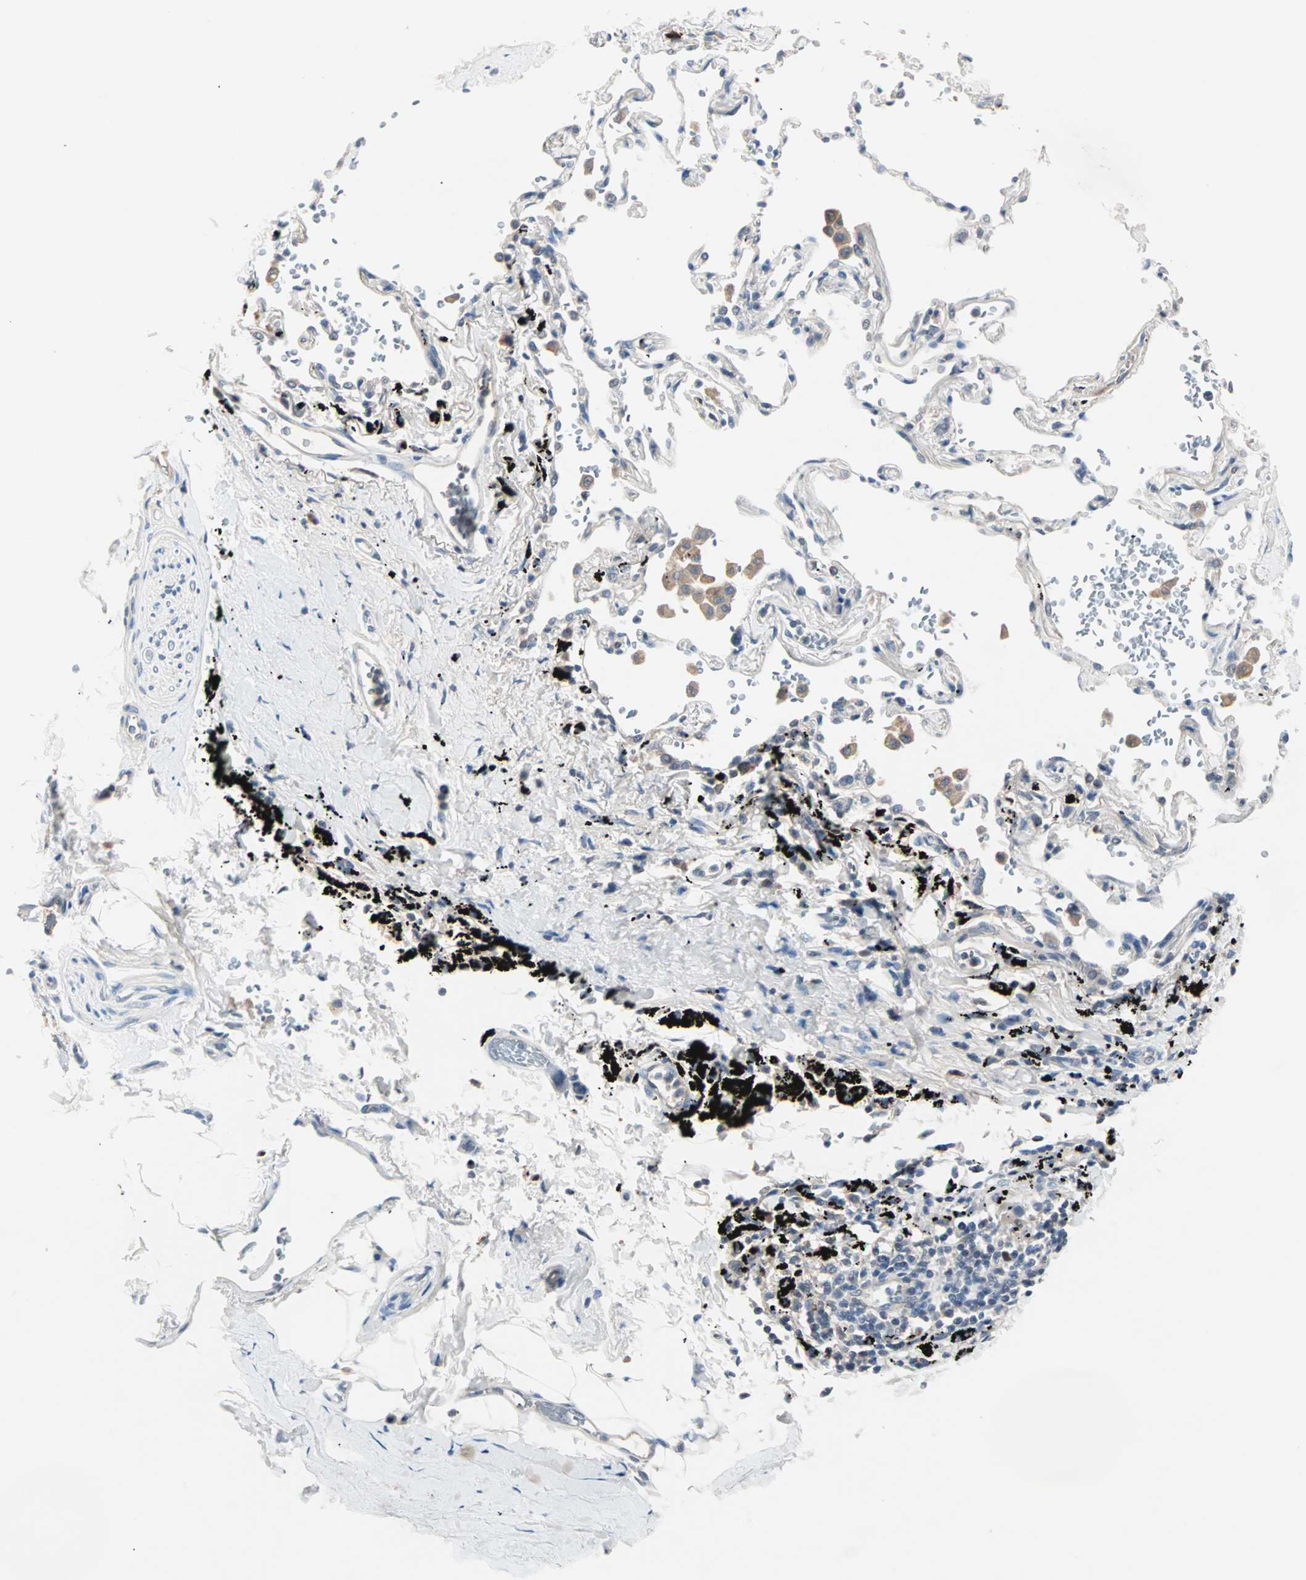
{"staining": {"intensity": "negative", "quantity": "none", "location": "none"}, "tissue": "adipose tissue", "cell_type": "Adipocytes", "image_type": "normal", "snomed": [{"axis": "morphology", "description": "Normal tissue, NOS"}, {"axis": "topography", "description": "Cartilage tissue"}, {"axis": "topography", "description": "Bronchus"}], "caption": "A high-resolution micrograph shows immunohistochemistry (IHC) staining of normal adipose tissue, which displays no significant expression in adipocytes. (Stains: DAB IHC with hematoxylin counter stain, Microscopy: brightfield microscopy at high magnification).", "gene": "CCNE2", "patient": {"sex": "female", "age": 73}}